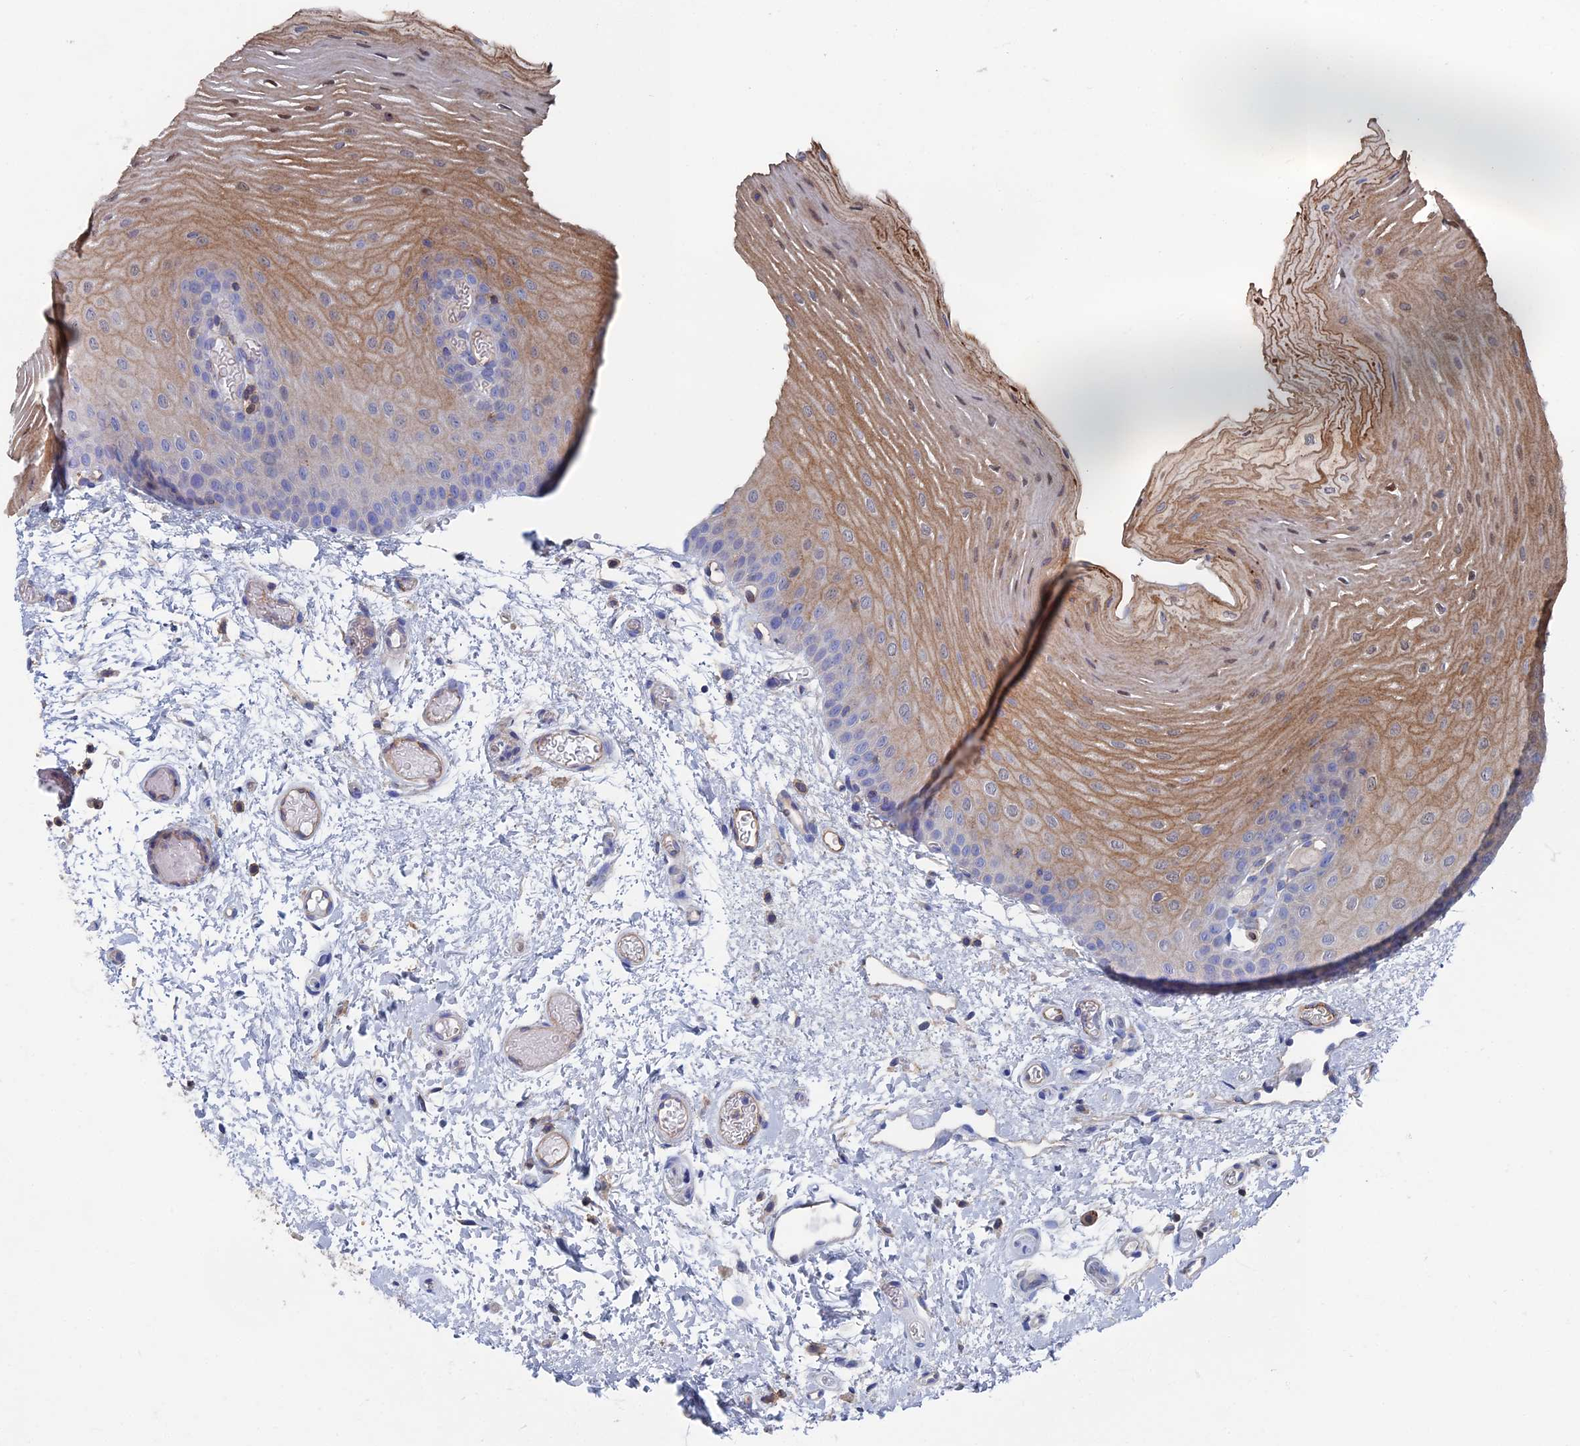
{"staining": {"intensity": "moderate", "quantity": "25%-75%", "location": "cytoplasmic/membranous,nuclear"}, "tissue": "oral mucosa", "cell_type": "Squamous epithelial cells", "image_type": "normal", "snomed": [{"axis": "morphology", "description": "Normal tissue, NOS"}, {"axis": "topography", "description": "Oral tissue"}], "caption": "Immunohistochemical staining of benign oral mucosa demonstrates moderate cytoplasmic/membranous,nuclear protein positivity in about 25%-75% of squamous epithelial cells. The protein of interest is shown in brown color, while the nuclei are stained blue.", "gene": "SNX11", "patient": {"sex": "female", "age": 70}}